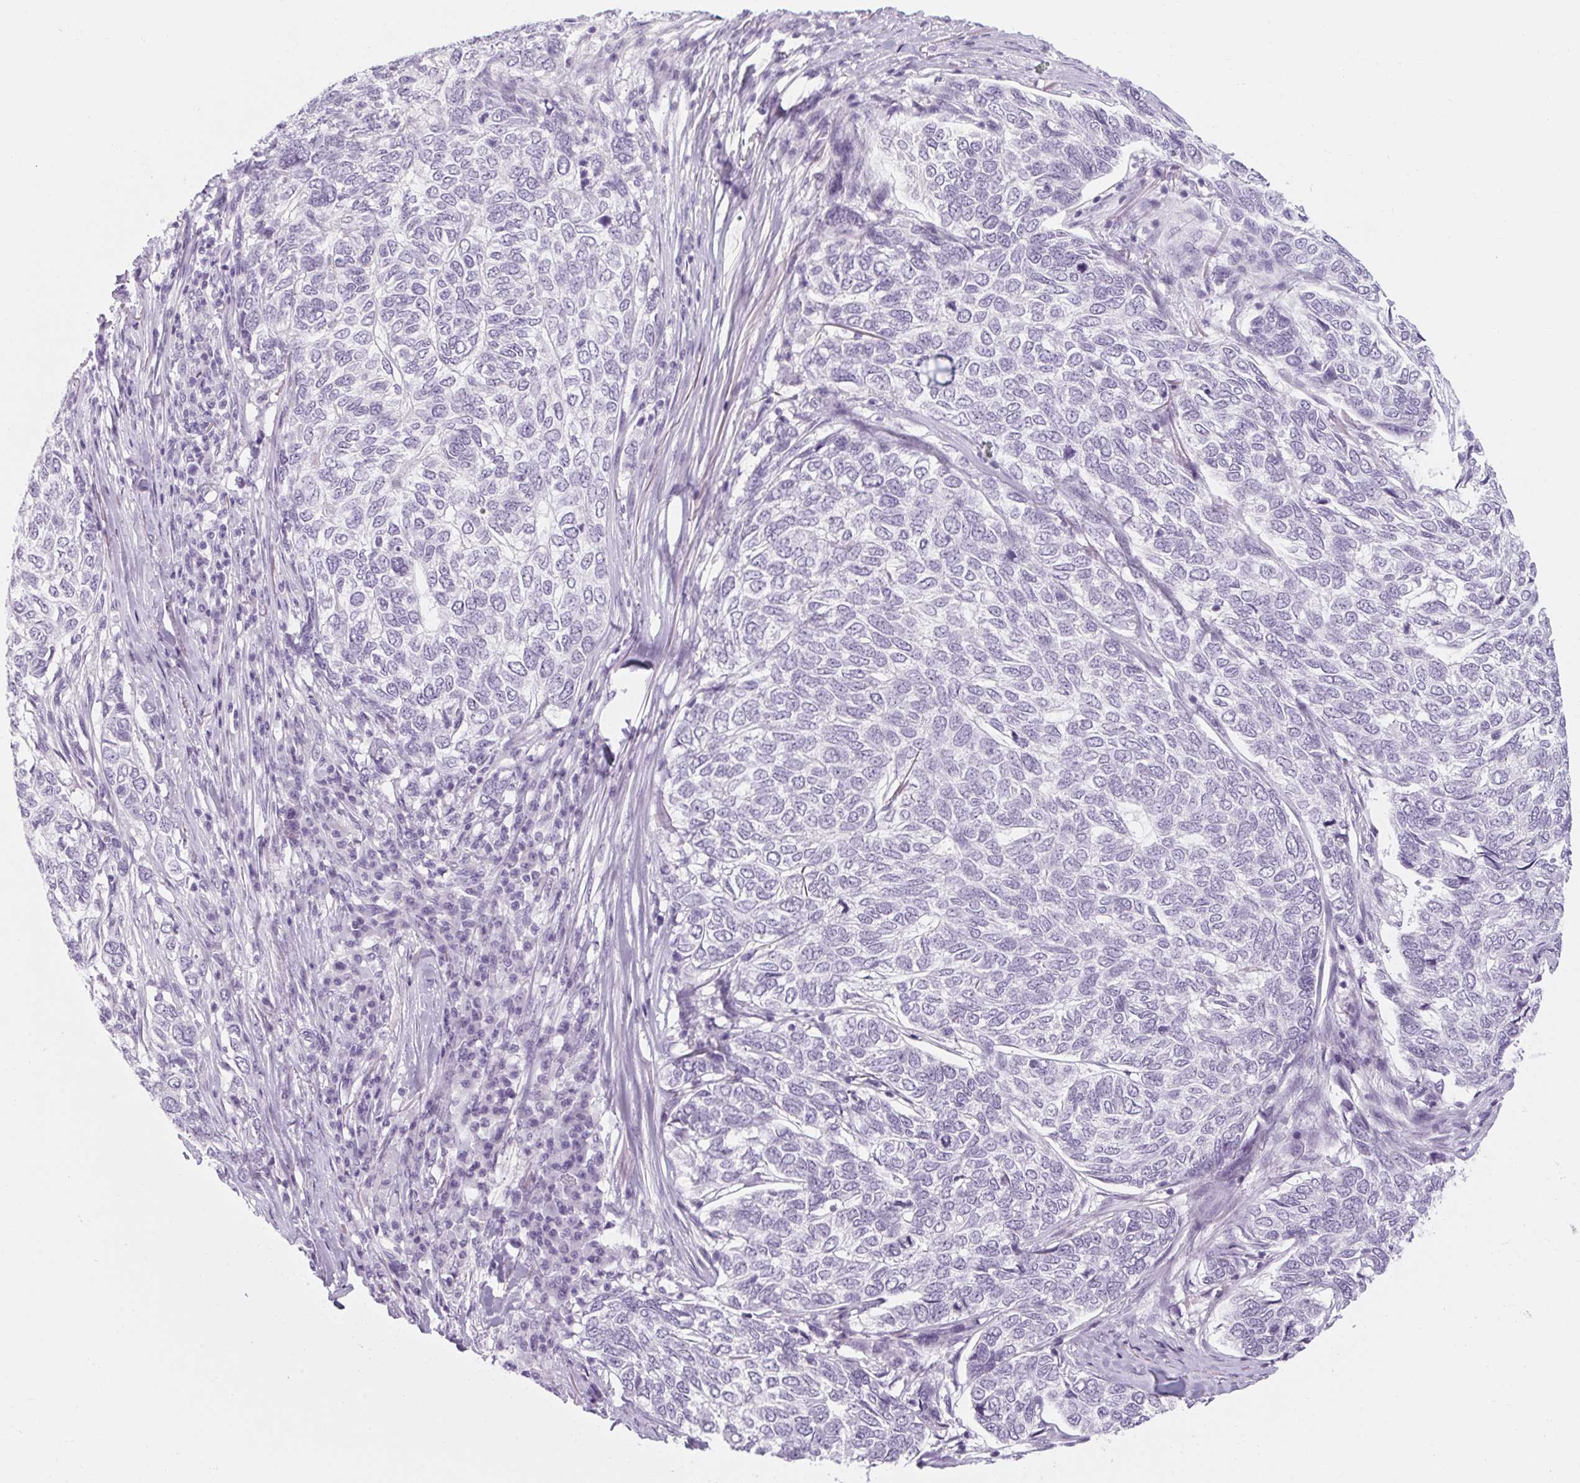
{"staining": {"intensity": "negative", "quantity": "none", "location": "none"}, "tissue": "skin cancer", "cell_type": "Tumor cells", "image_type": "cancer", "snomed": [{"axis": "morphology", "description": "Basal cell carcinoma"}, {"axis": "topography", "description": "Skin"}], "caption": "This is an IHC image of human skin cancer (basal cell carcinoma). There is no staining in tumor cells.", "gene": "RPTN", "patient": {"sex": "female", "age": 65}}